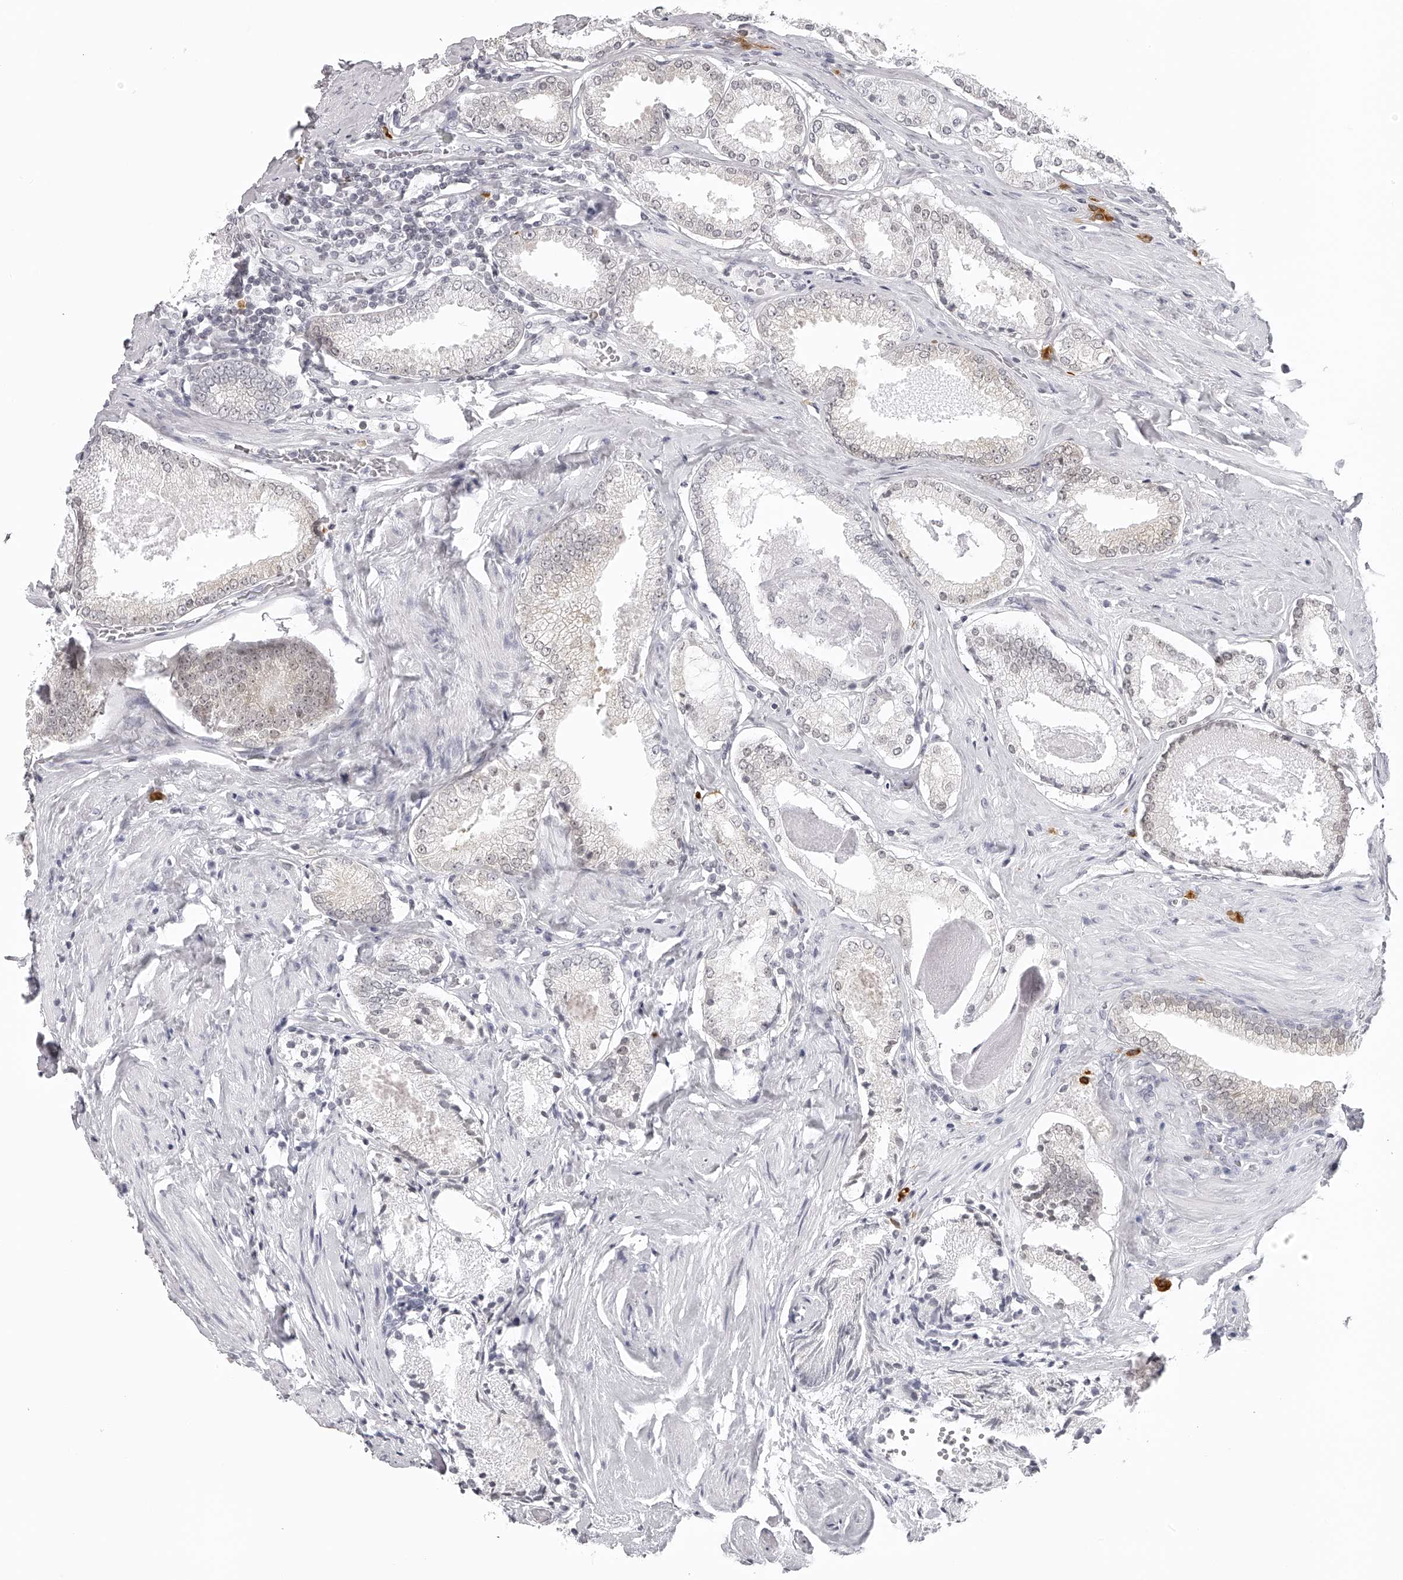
{"staining": {"intensity": "weak", "quantity": "<25%", "location": "cytoplasmic/membranous,nuclear"}, "tissue": "prostate cancer", "cell_type": "Tumor cells", "image_type": "cancer", "snomed": [{"axis": "morphology", "description": "Adenocarcinoma, Low grade"}, {"axis": "topography", "description": "Prostate"}], "caption": "This histopathology image is of prostate cancer (adenocarcinoma (low-grade)) stained with IHC to label a protein in brown with the nuclei are counter-stained blue. There is no staining in tumor cells.", "gene": "SEC11C", "patient": {"sex": "male", "age": 71}}